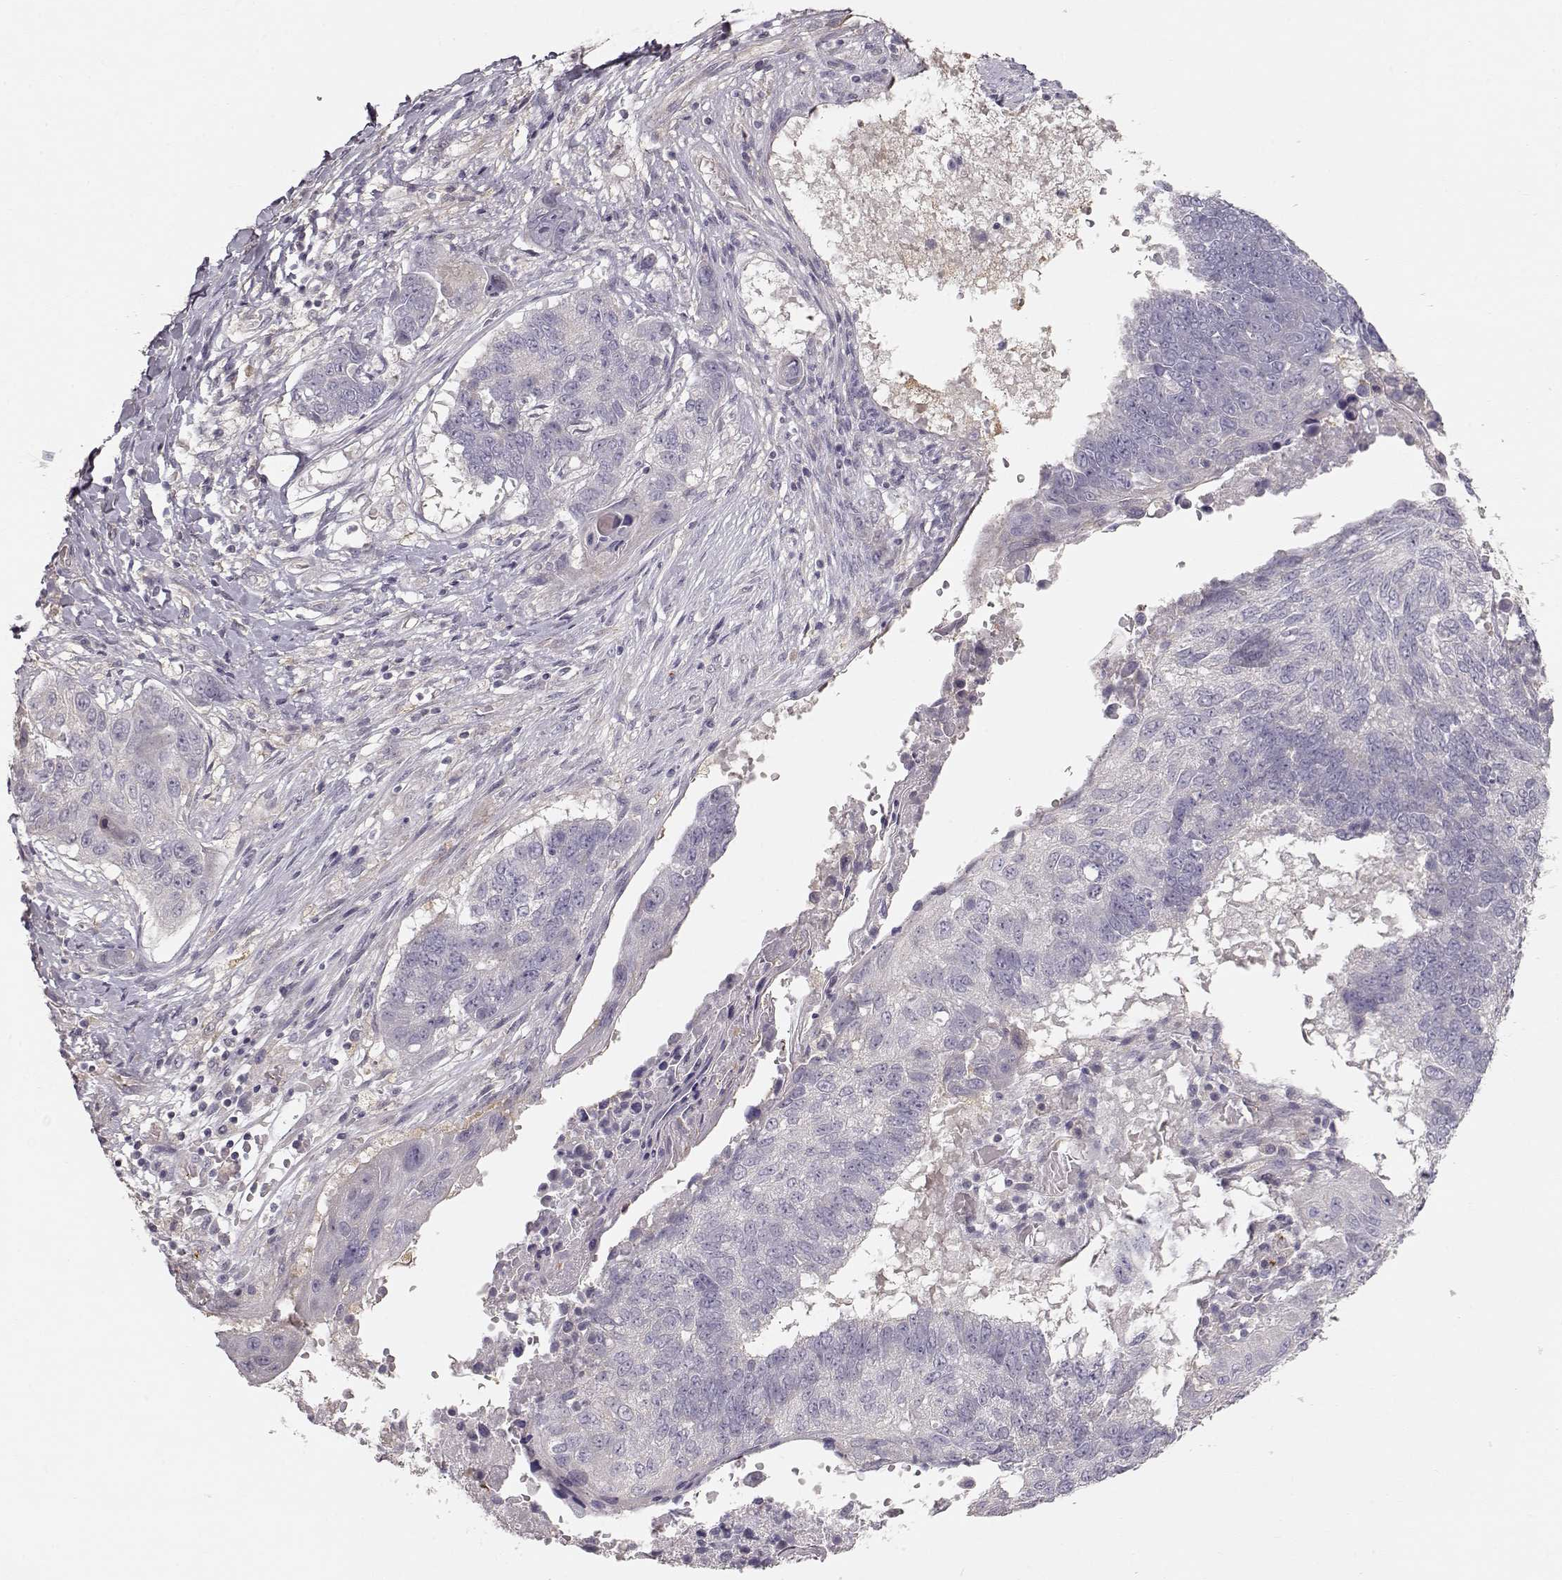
{"staining": {"intensity": "negative", "quantity": "none", "location": "none"}, "tissue": "lung cancer", "cell_type": "Tumor cells", "image_type": "cancer", "snomed": [{"axis": "morphology", "description": "Squamous cell carcinoma, NOS"}, {"axis": "topography", "description": "Lung"}], "caption": "A histopathology image of squamous cell carcinoma (lung) stained for a protein displays no brown staining in tumor cells.", "gene": "ARHGAP8", "patient": {"sex": "male", "age": 73}}